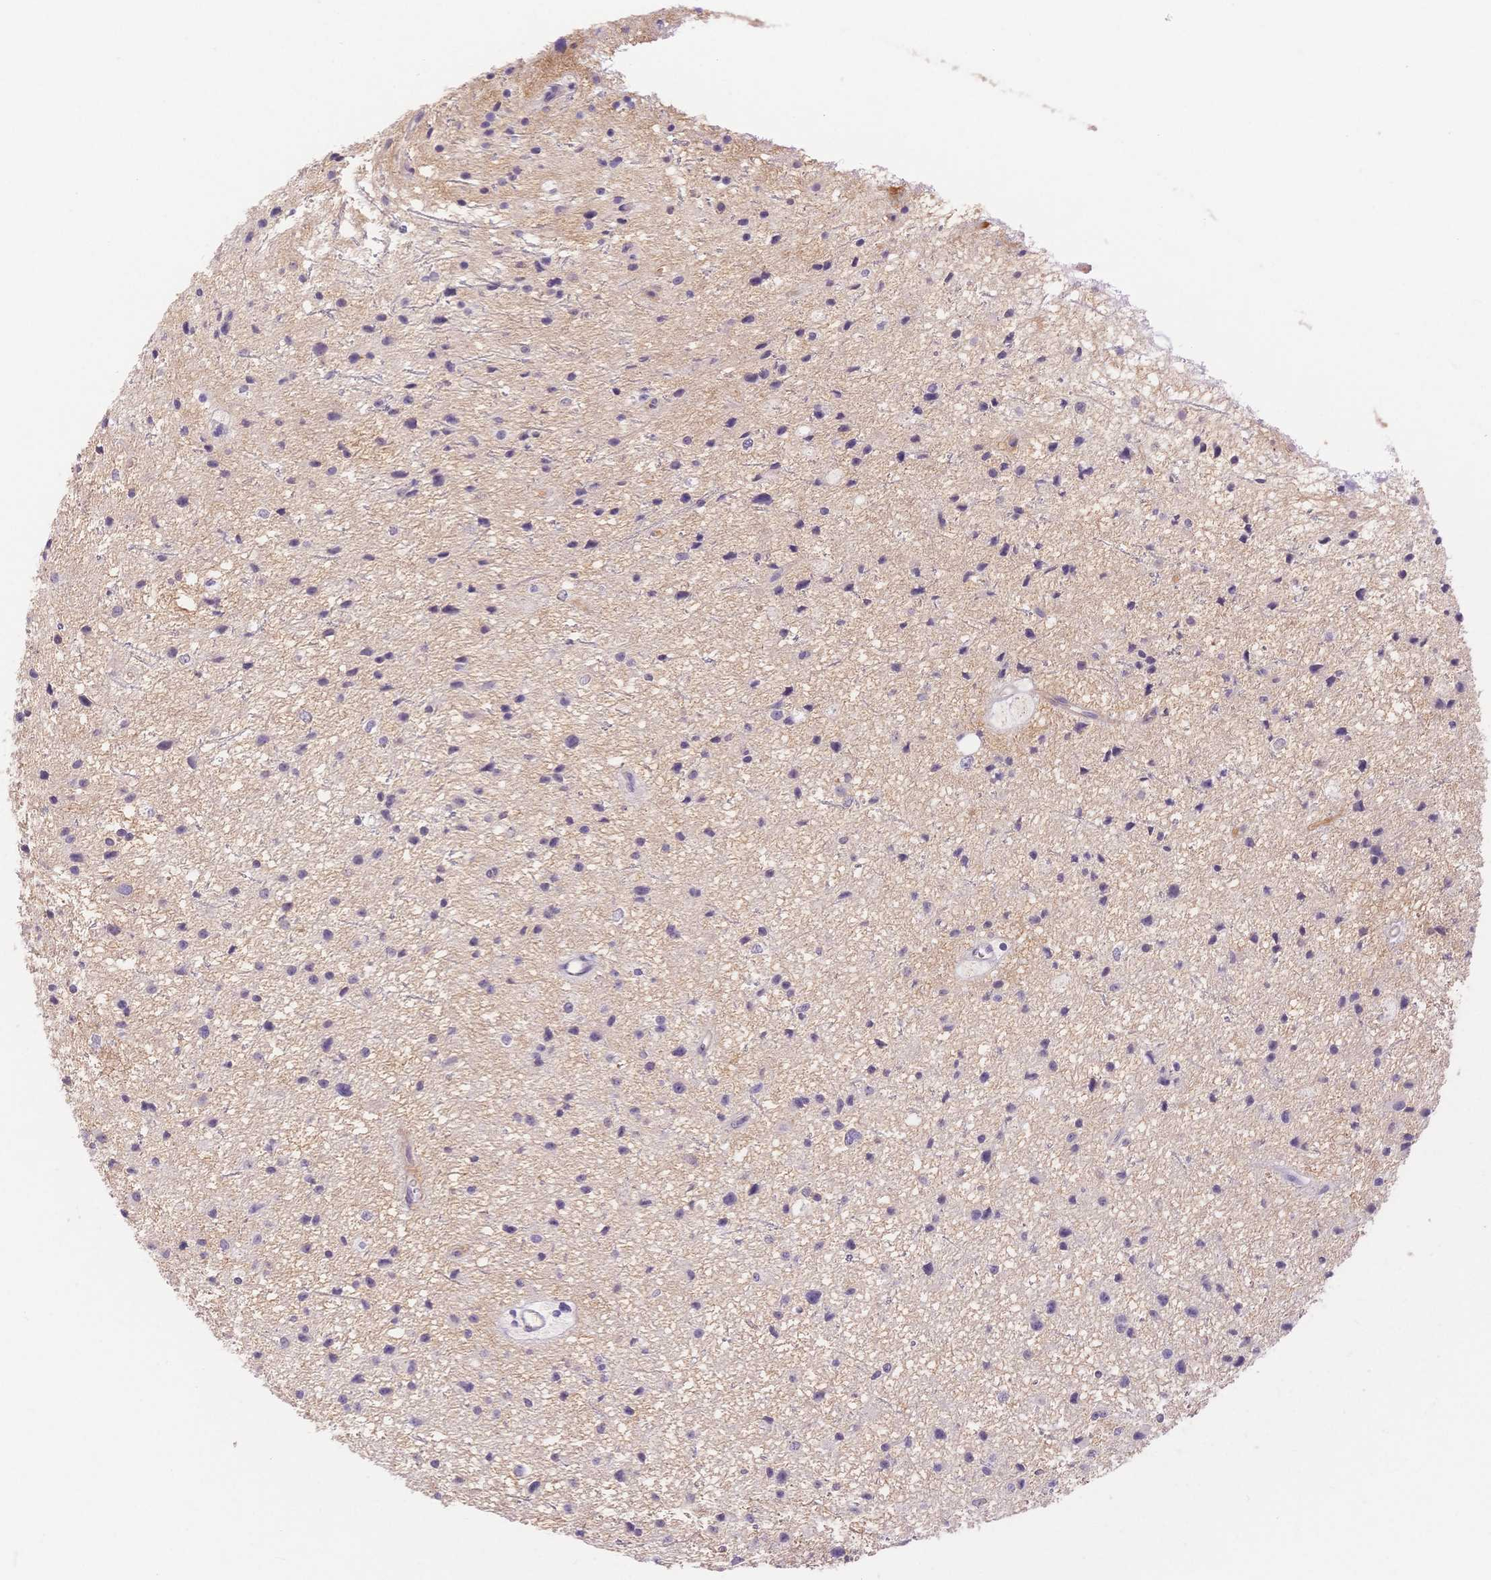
{"staining": {"intensity": "negative", "quantity": "none", "location": "none"}, "tissue": "glioma", "cell_type": "Tumor cells", "image_type": "cancer", "snomed": [{"axis": "morphology", "description": "Glioma, malignant, Low grade"}, {"axis": "topography", "description": "Brain"}], "caption": "Human glioma stained for a protein using immunohistochemistry exhibits no staining in tumor cells.", "gene": "MYOM1", "patient": {"sex": "male", "age": 43}}